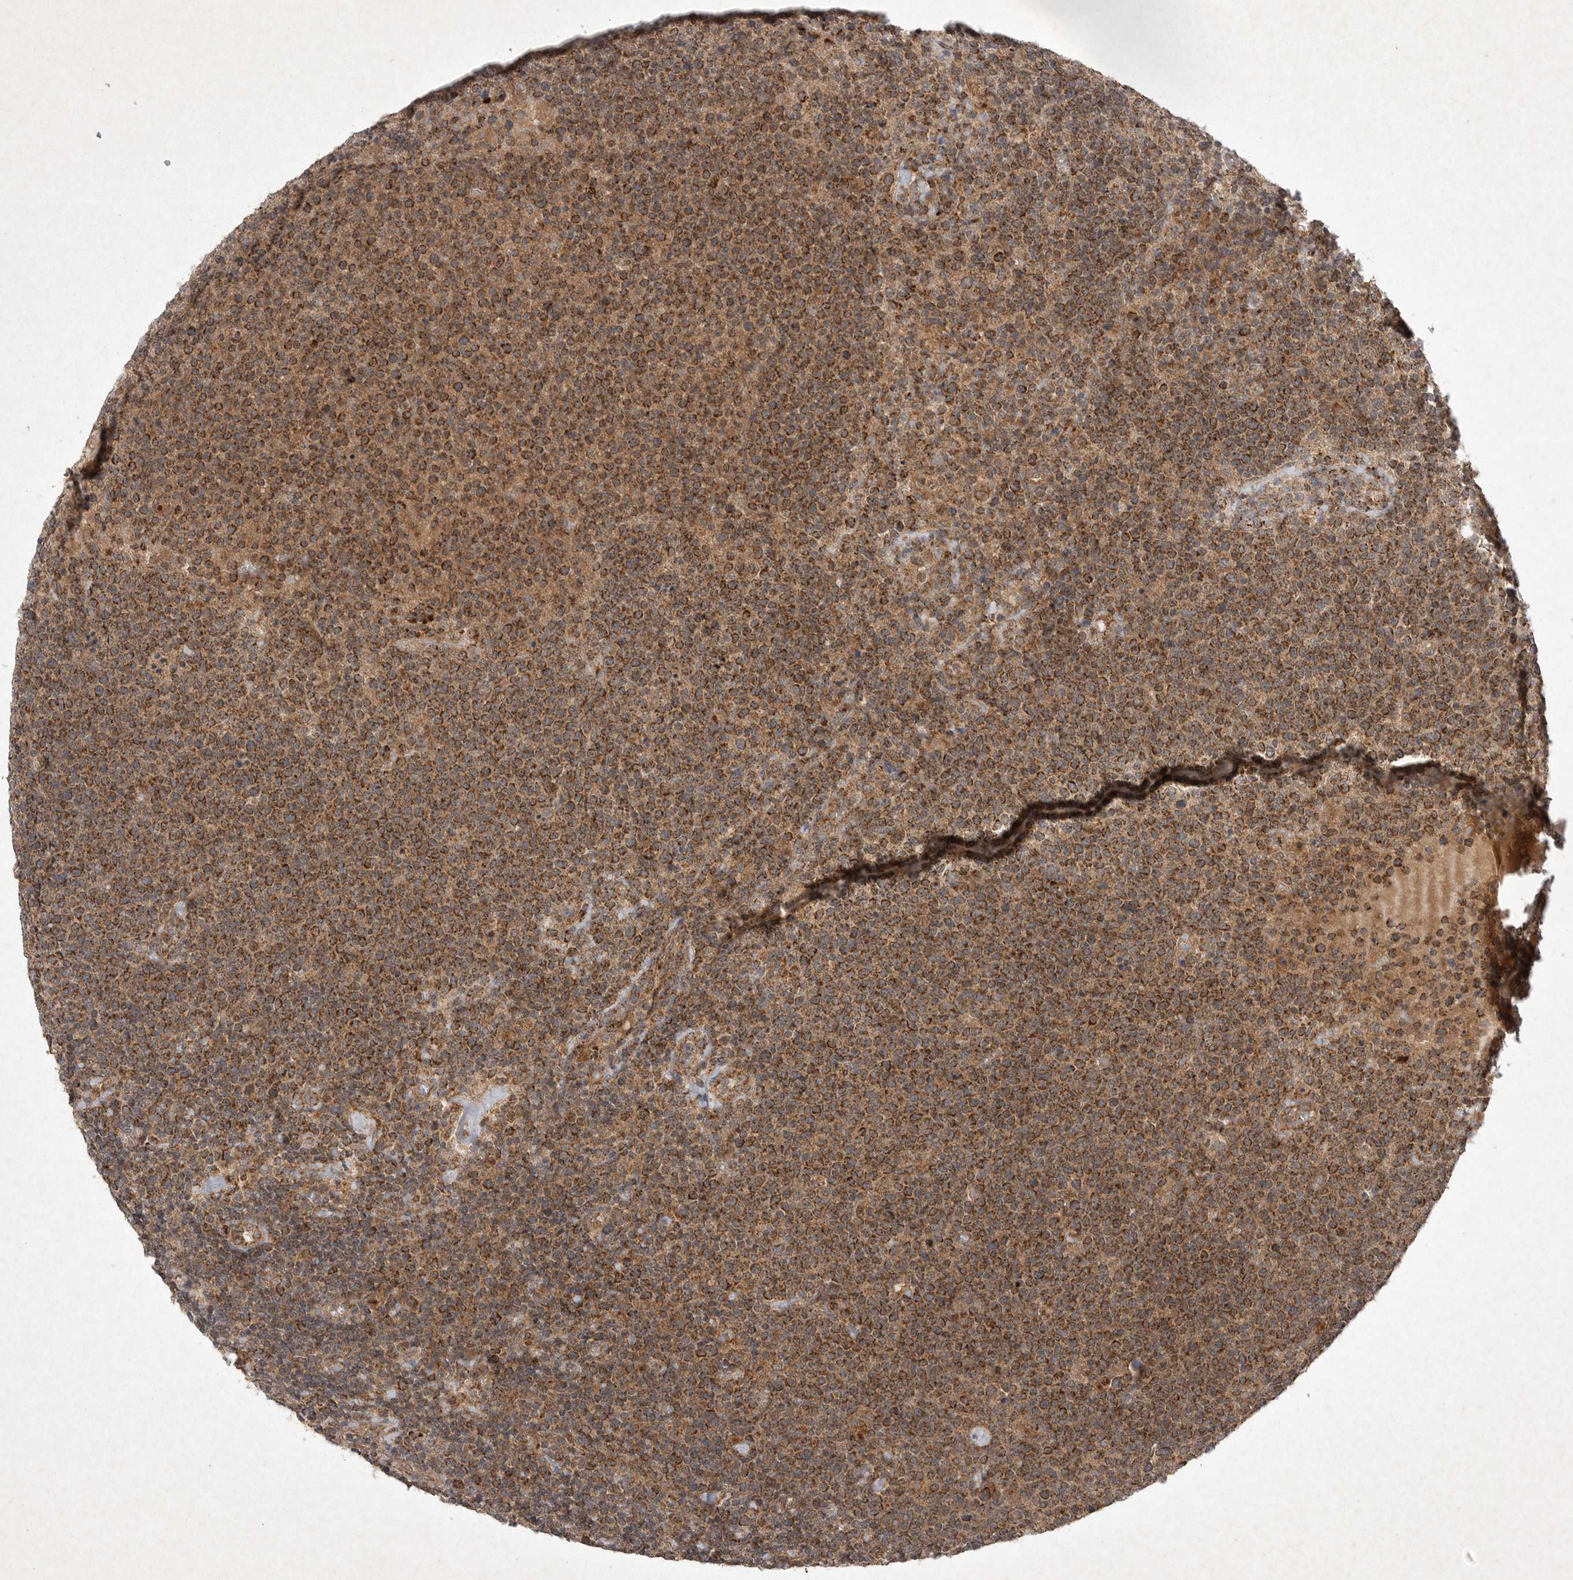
{"staining": {"intensity": "strong", "quantity": ">75%", "location": "cytoplasmic/membranous"}, "tissue": "lymphoma", "cell_type": "Tumor cells", "image_type": "cancer", "snomed": [{"axis": "morphology", "description": "Malignant lymphoma, non-Hodgkin's type, High grade"}, {"axis": "topography", "description": "Lymph node"}], "caption": "Immunohistochemical staining of human lymphoma displays high levels of strong cytoplasmic/membranous protein expression in about >75% of tumor cells.", "gene": "DDR1", "patient": {"sex": "male", "age": 61}}